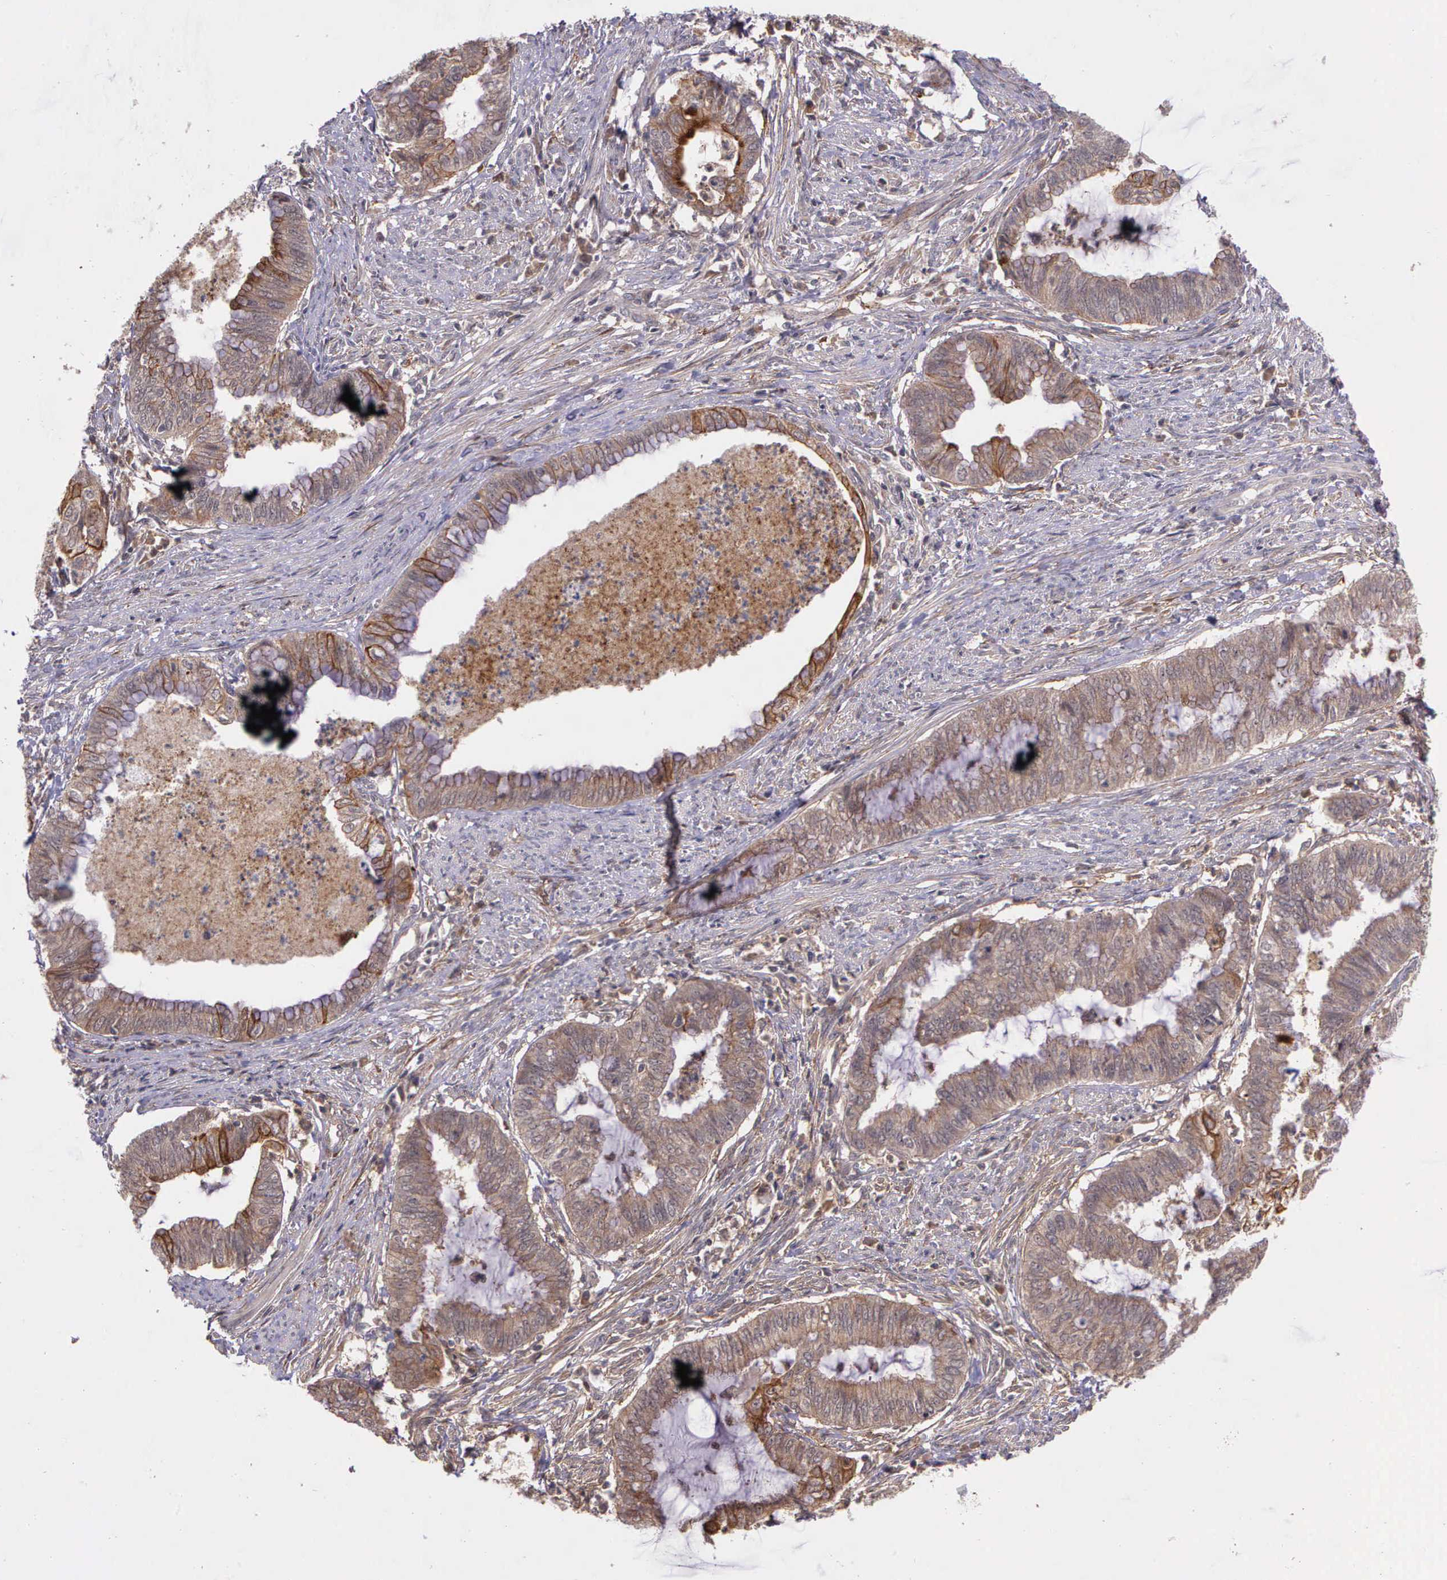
{"staining": {"intensity": "moderate", "quantity": "25%-75%", "location": "cytoplasmic/membranous"}, "tissue": "endometrial cancer", "cell_type": "Tumor cells", "image_type": "cancer", "snomed": [{"axis": "morphology", "description": "Necrosis, NOS"}, {"axis": "morphology", "description": "Adenocarcinoma, NOS"}, {"axis": "topography", "description": "Endometrium"}], "caption": "Approximately 25%-75% of tumor cells in adenocarcinoma (endometrial) exhibit moderate cytoplasmic/membranous protein staining as visualized by brown immunohistochemical staining.", "gene": "PRICKLE3", "patient": {"sex": "female", "age": 79}}